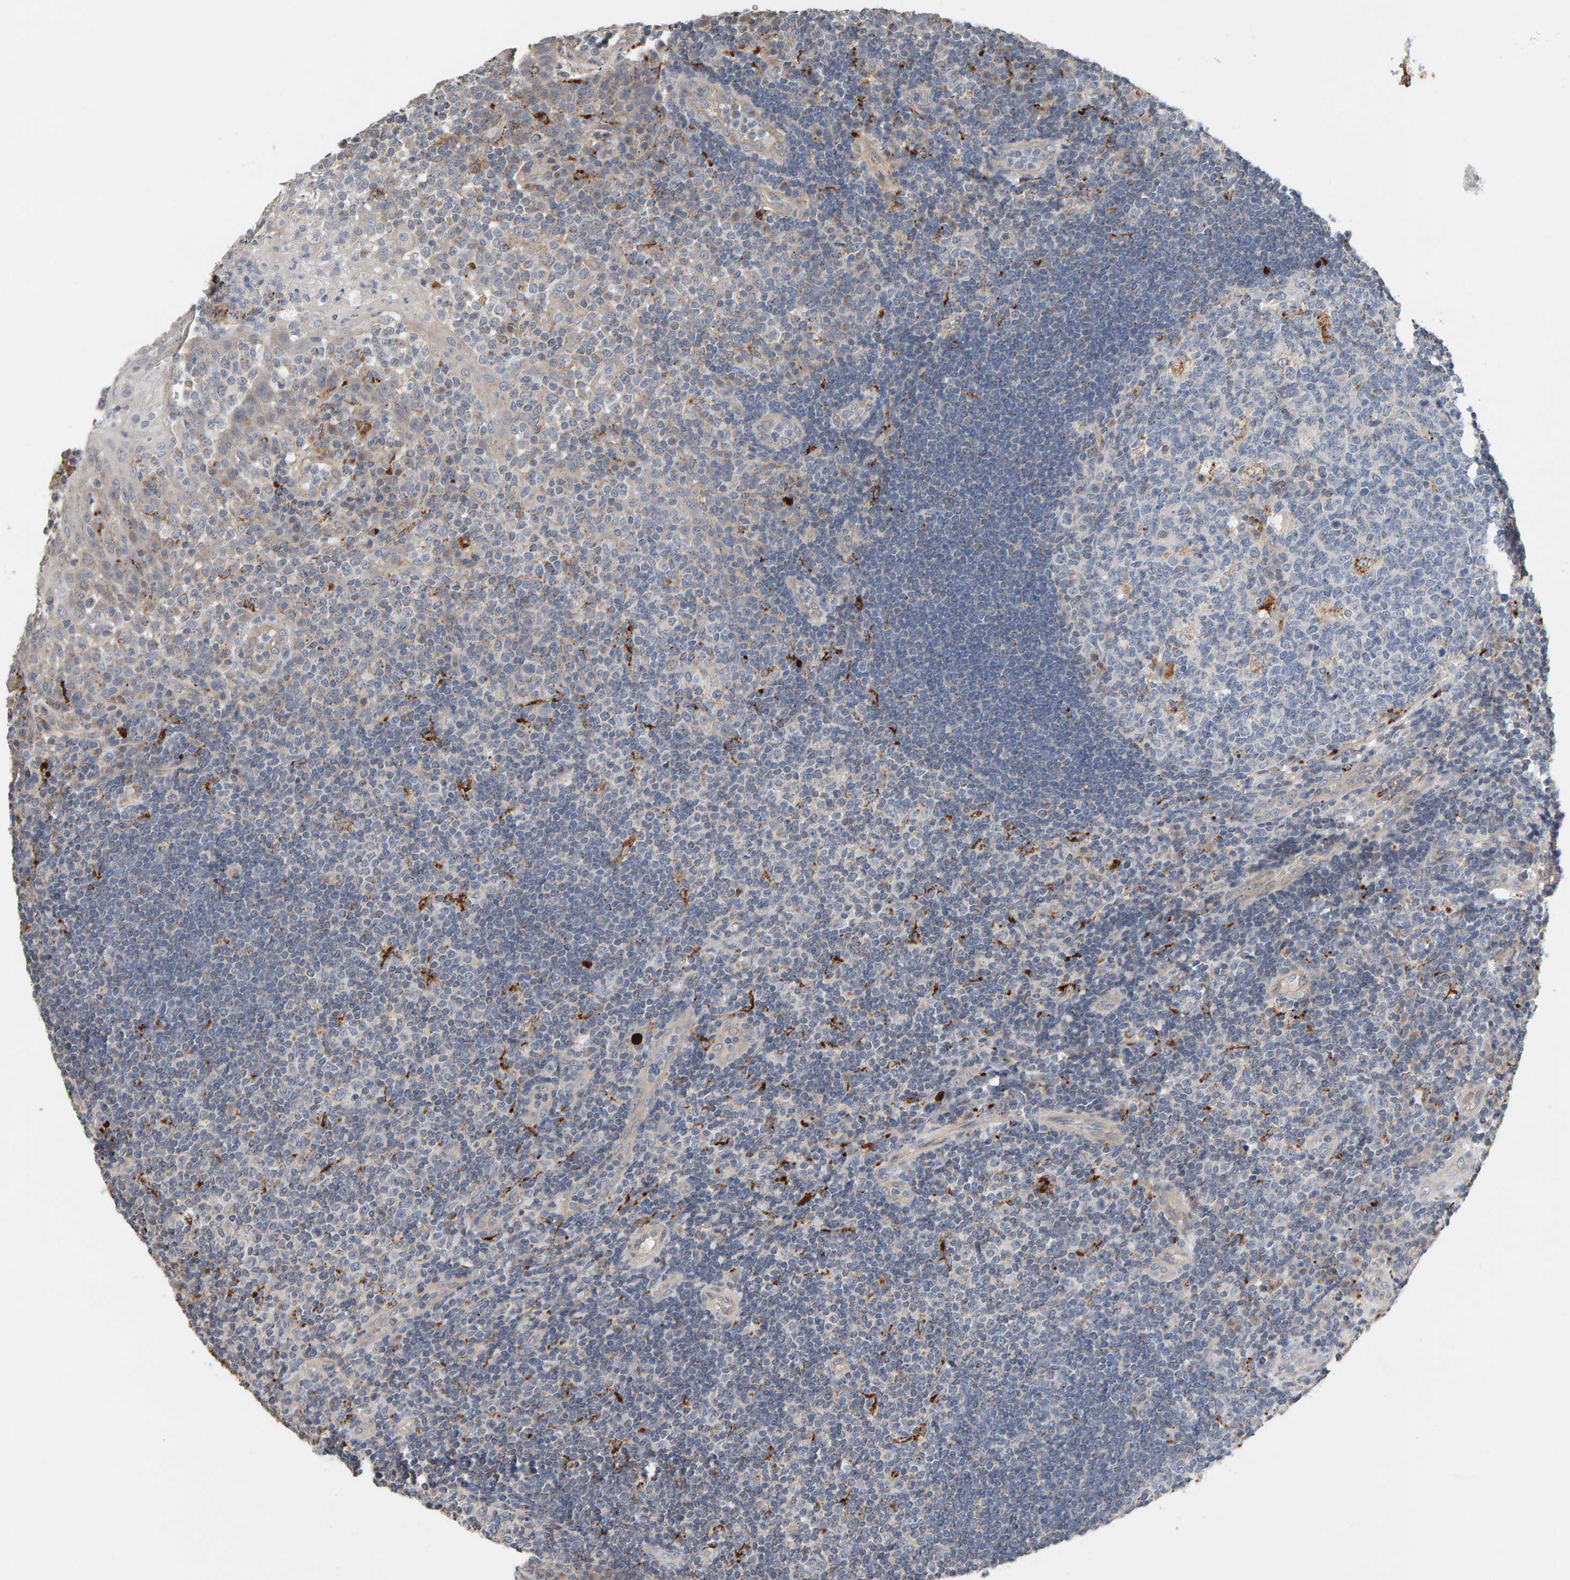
{"staining": {"intensity": "strong", "quantity": "<25%", "location": "cytoplasmic/membranous"}, "tissue": "tonsil", "cell_type": "Germinal center cells", "image_type": "normal", "snomed": [{"axis": "morphology", "description": "Normal tissue, NOS"}, {"axis": "topography", "description": "Tonsil"}], "caption": "Protein analysis of unremarkable tonsil displays strong cytoplasmic/membranous expression in approximately <25% of germinal center cells. The protein of interest is stained brown, and the nuclei are stained in blue (DAB (3,3'-diaminobenzidine) IHC with brightfield microscopy, high magnification).", "gene": "IPPK", "patient": {"sex": "female", "age": 40}}